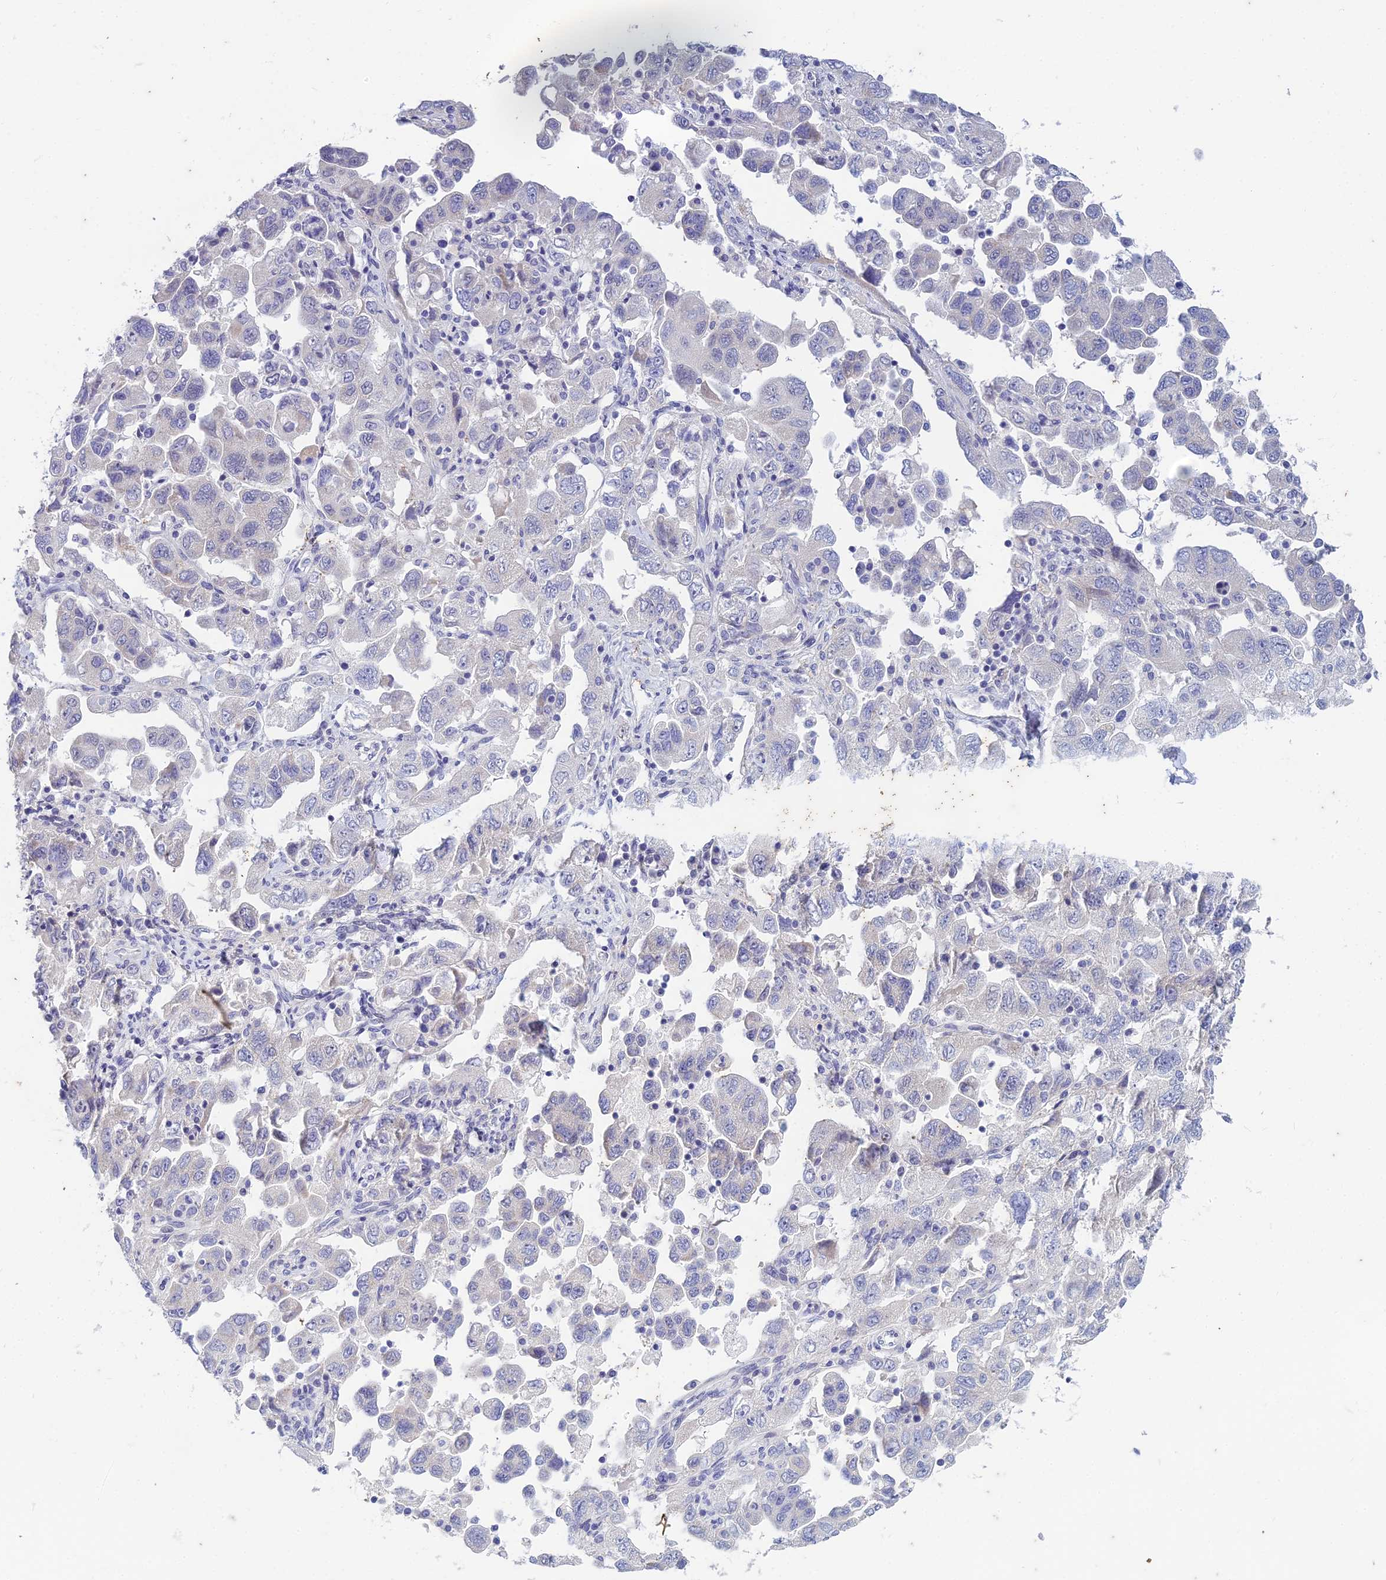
{"staining": {"intensity": "negative", "quantity": "none", "location": "none"}, "tissue": "ovarian cancer", "cell_type": "Tumor cells", "image_type": "cancer", "snomed": [{"axis": "morphology", "description": "Carcinoma, NOS"}, {"axis": "morphology", "description": "Cystadenocarcinoma, serous, NOS"}, {"axis": "topography", "description": "Ovary"}], "caption": "This is an IHC image of human ovarian carcinoma. There is no expression in tumor cells.", "gene": "EEF2KMT", "patient": {"sex": "female", "age": 69}}